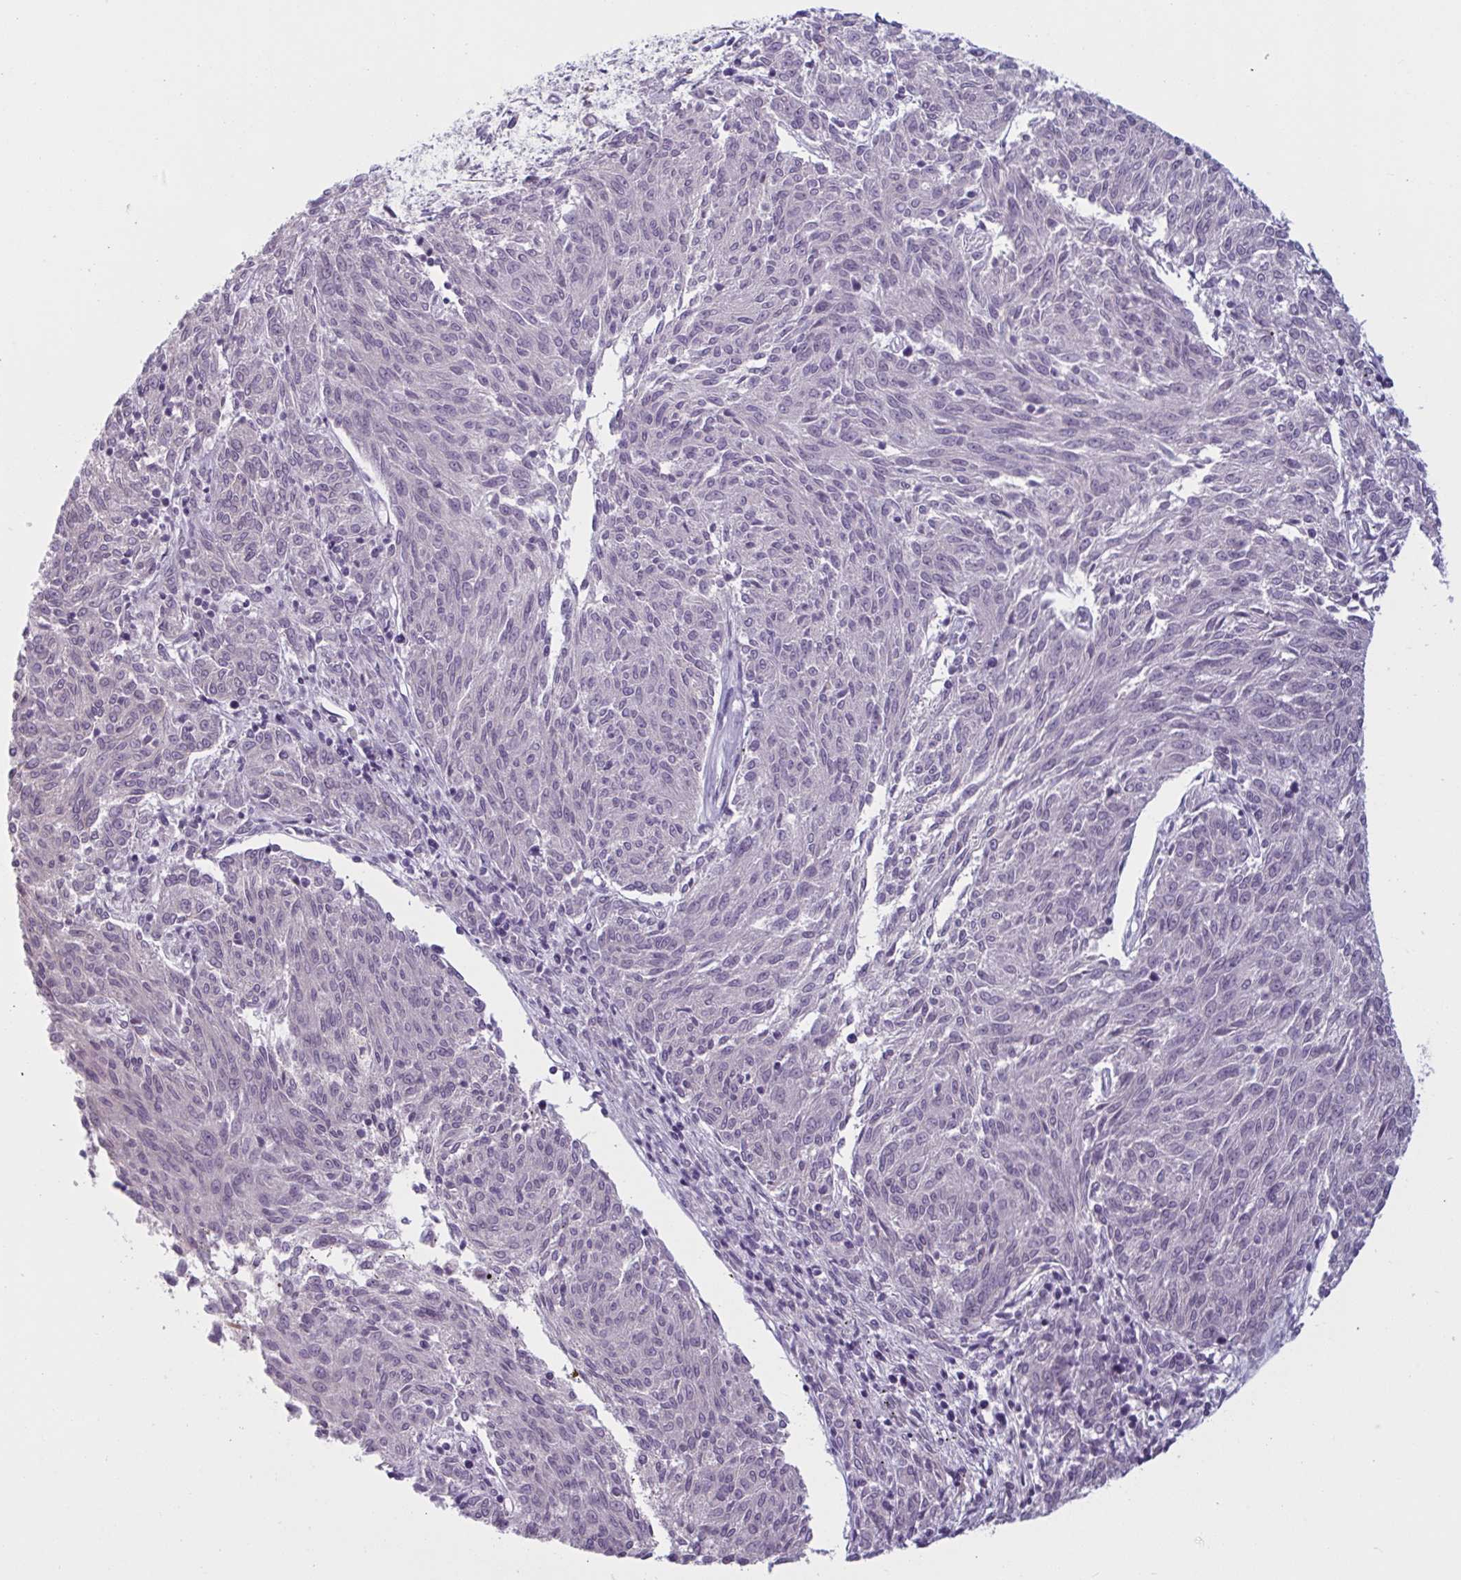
{"staining": {"intensity": "negative", "quantity": "none", "location": "none"}, "tissue": "melanoma", "cell_type": "Tumor cells", "image_type": "cancer", "snomed": [{"axis": "morphology", "description": "Malignant melanoma, NOS"}, {"axis": "topography", "description": "Skin"}], "caption": "Tumor cells are negative for protein expression in human melanoma.", "gene": "OR1L3", "patient": {"sex": "female", "age": 72}}